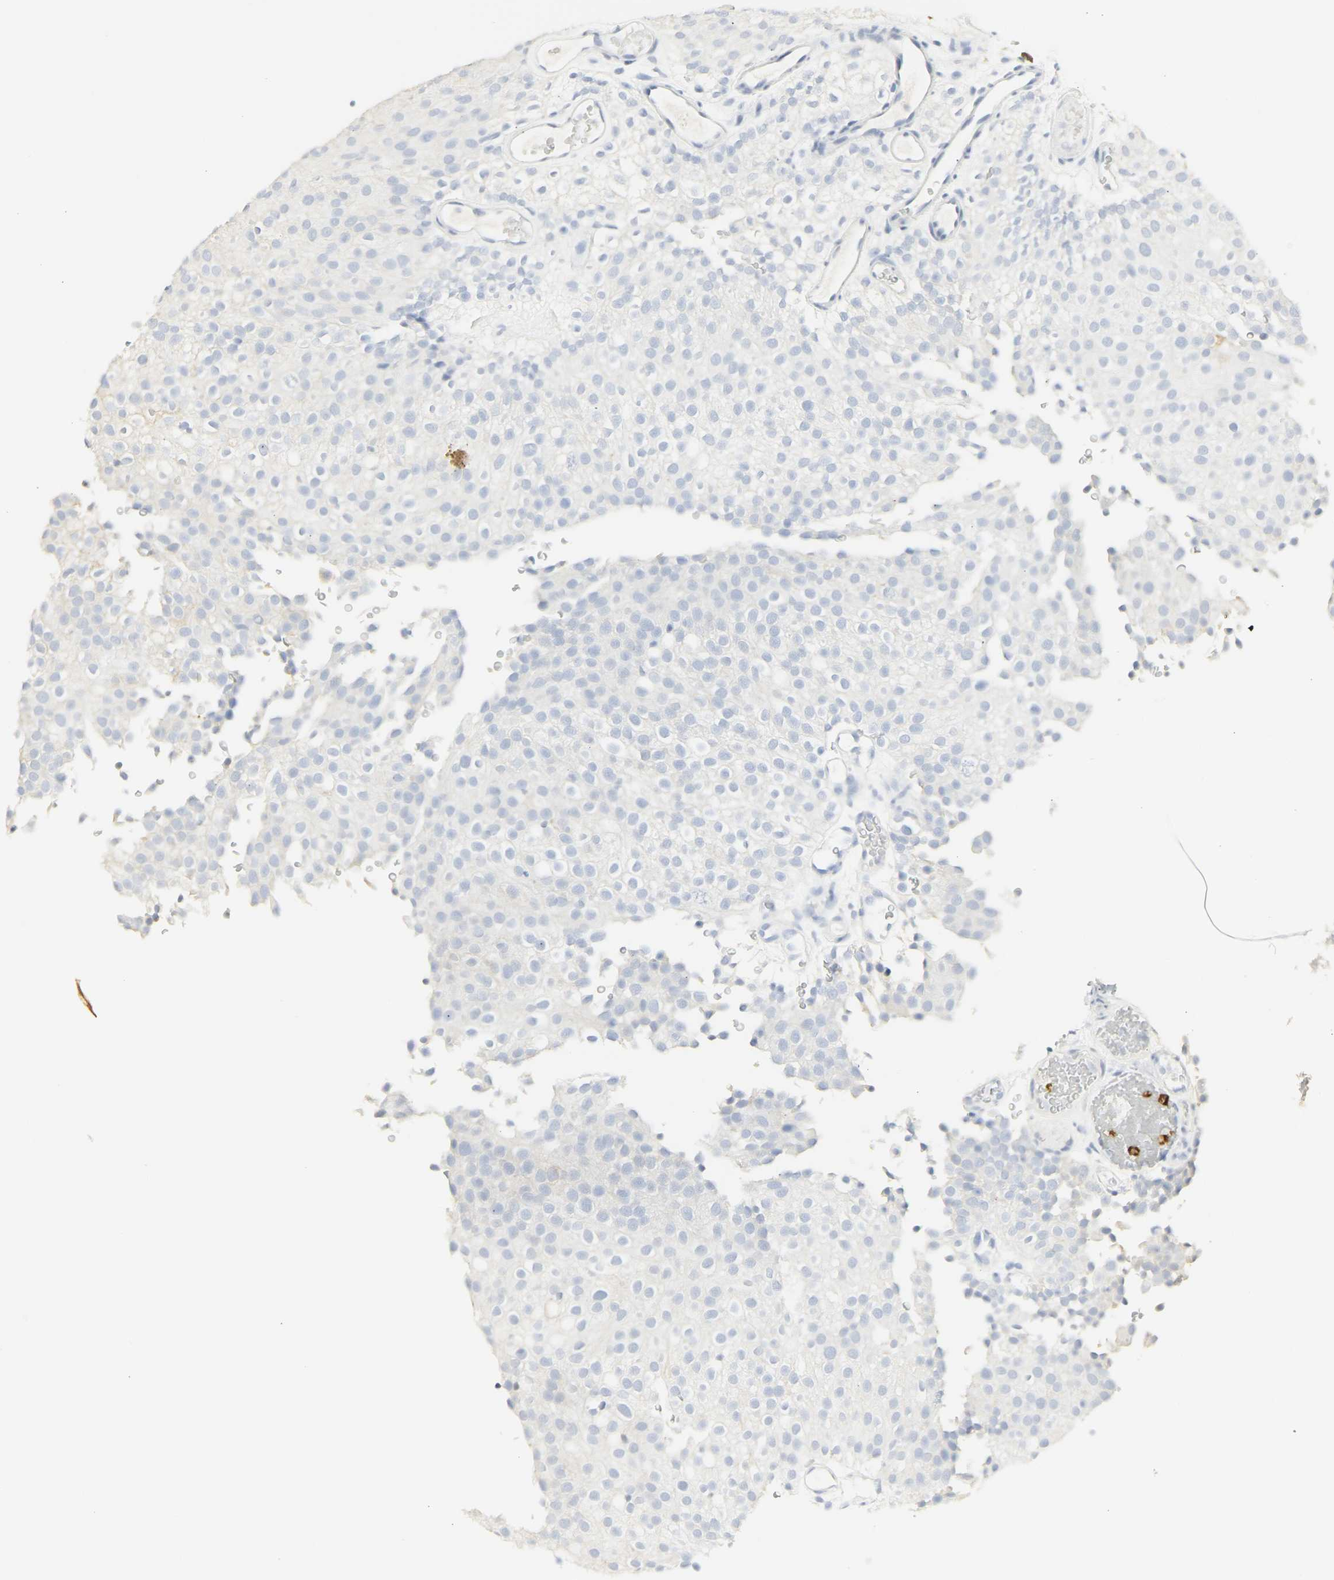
{"staining": {"intensity": "moderate", "quantity": "<25%", "location": "cytoplasmic/membranous"}, "tissue": "urothelial cancer", "cell_type": "Tumor cells", "image_type": "cancer", "snomed": [{"axis": "morphology", "description": "Urothelial carcinoma, Low grade"}, {"axis": "topography", "description": "Urinary bladder"}], "caption": "Immunohistochemistry photomicrograph of neoplastic tissue: human urothelial cancer stained using immunohistochemistry (IHC) shows low levels of moderate protein expression localized specifically in the cytoplasmic/membranous of tumor cells, appearing as a cytoplasmic/membranous brown color.", "gene": "CEACAM5", "patient": {"sex": "male", "age": 78}}